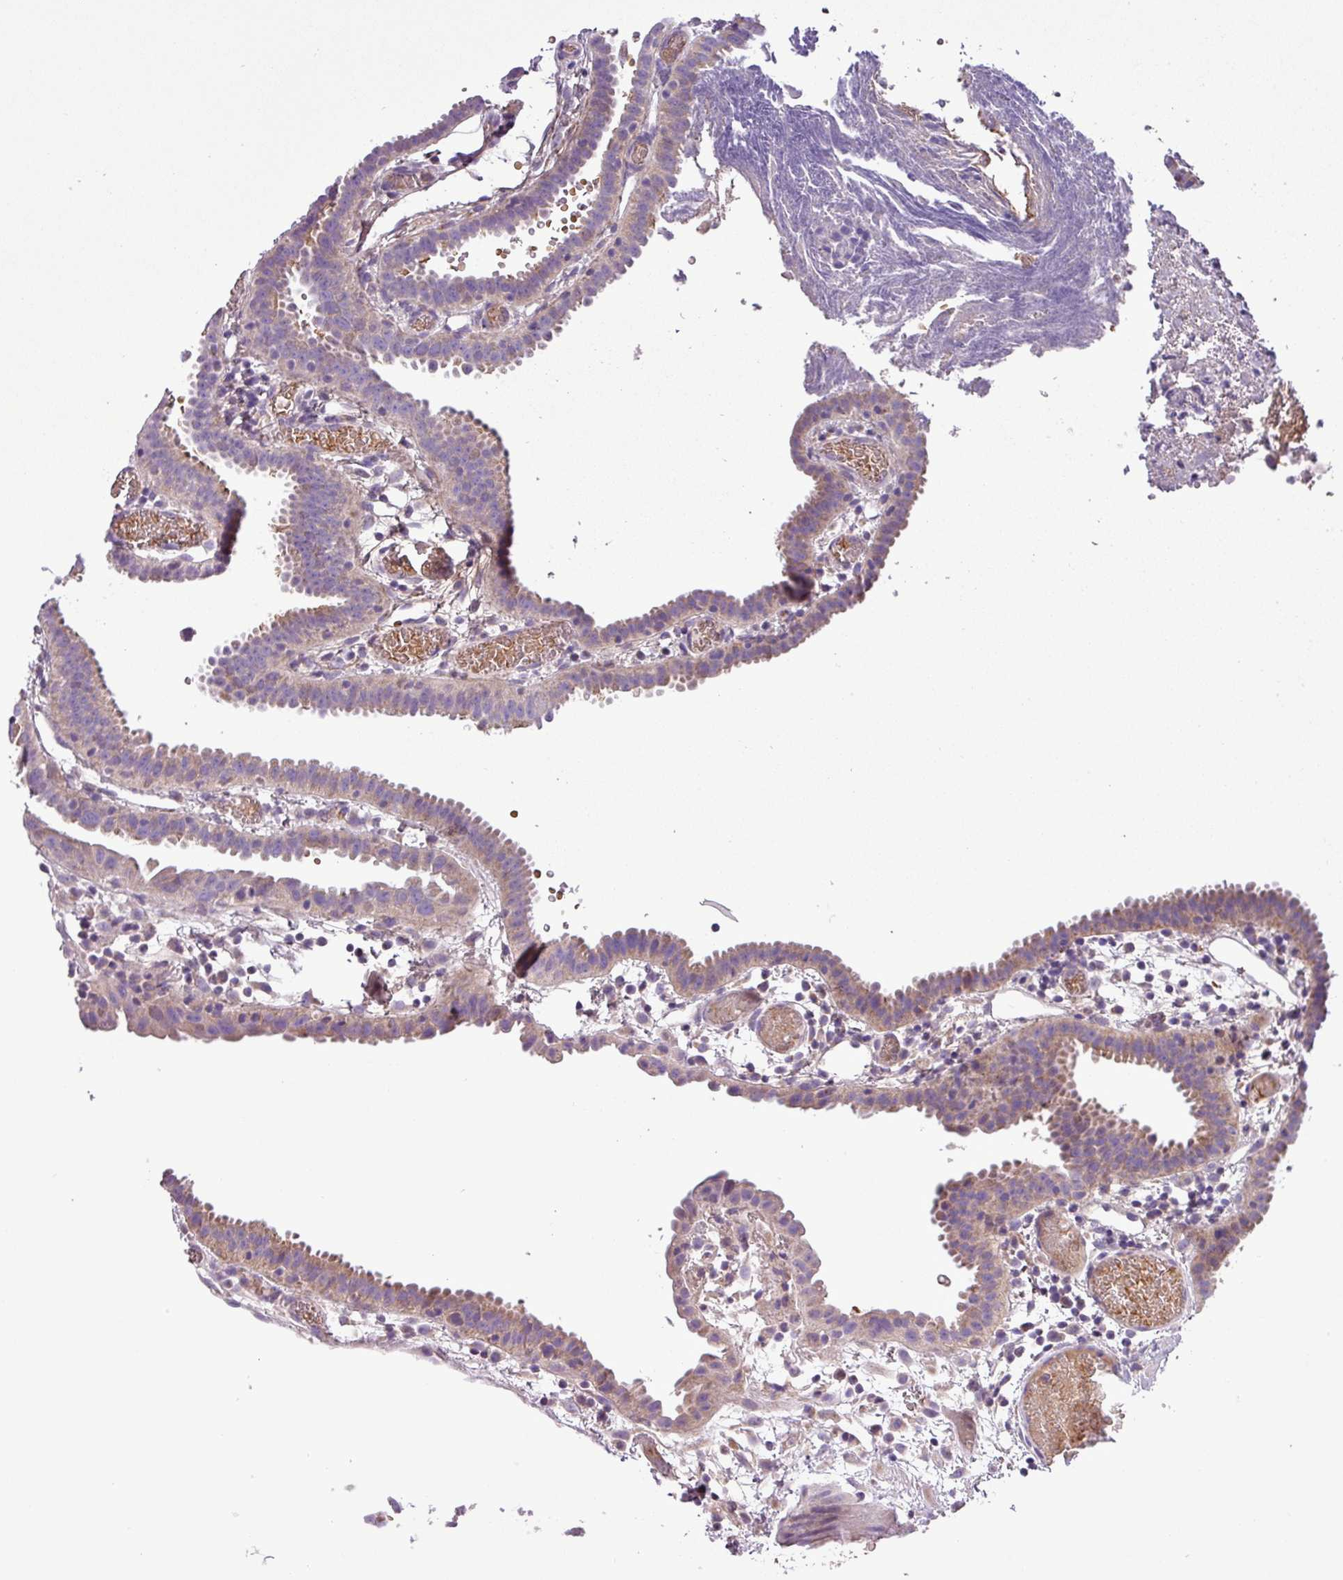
{"staining": {"intensity": "moderate", "quantity": "25%-75%", "location": "cytoplasmic/membranous"}, "tissue": "fallopian tube", "cell_type": "Glandular cells", "image_type": "normal", "snomed": [{"axis": "morphology", "description": "Normal tissue, NOS"}, {"axis": "topography", "description": "Fallopian tube"}], "caption": "A photomicrograph of human fallopian tube stained for a protein reveals moderate cytoplasmic/membranous brown staining in glandular cells.", "gene": "FAM183A", "patient": {"sex": "female", "age": 37}}